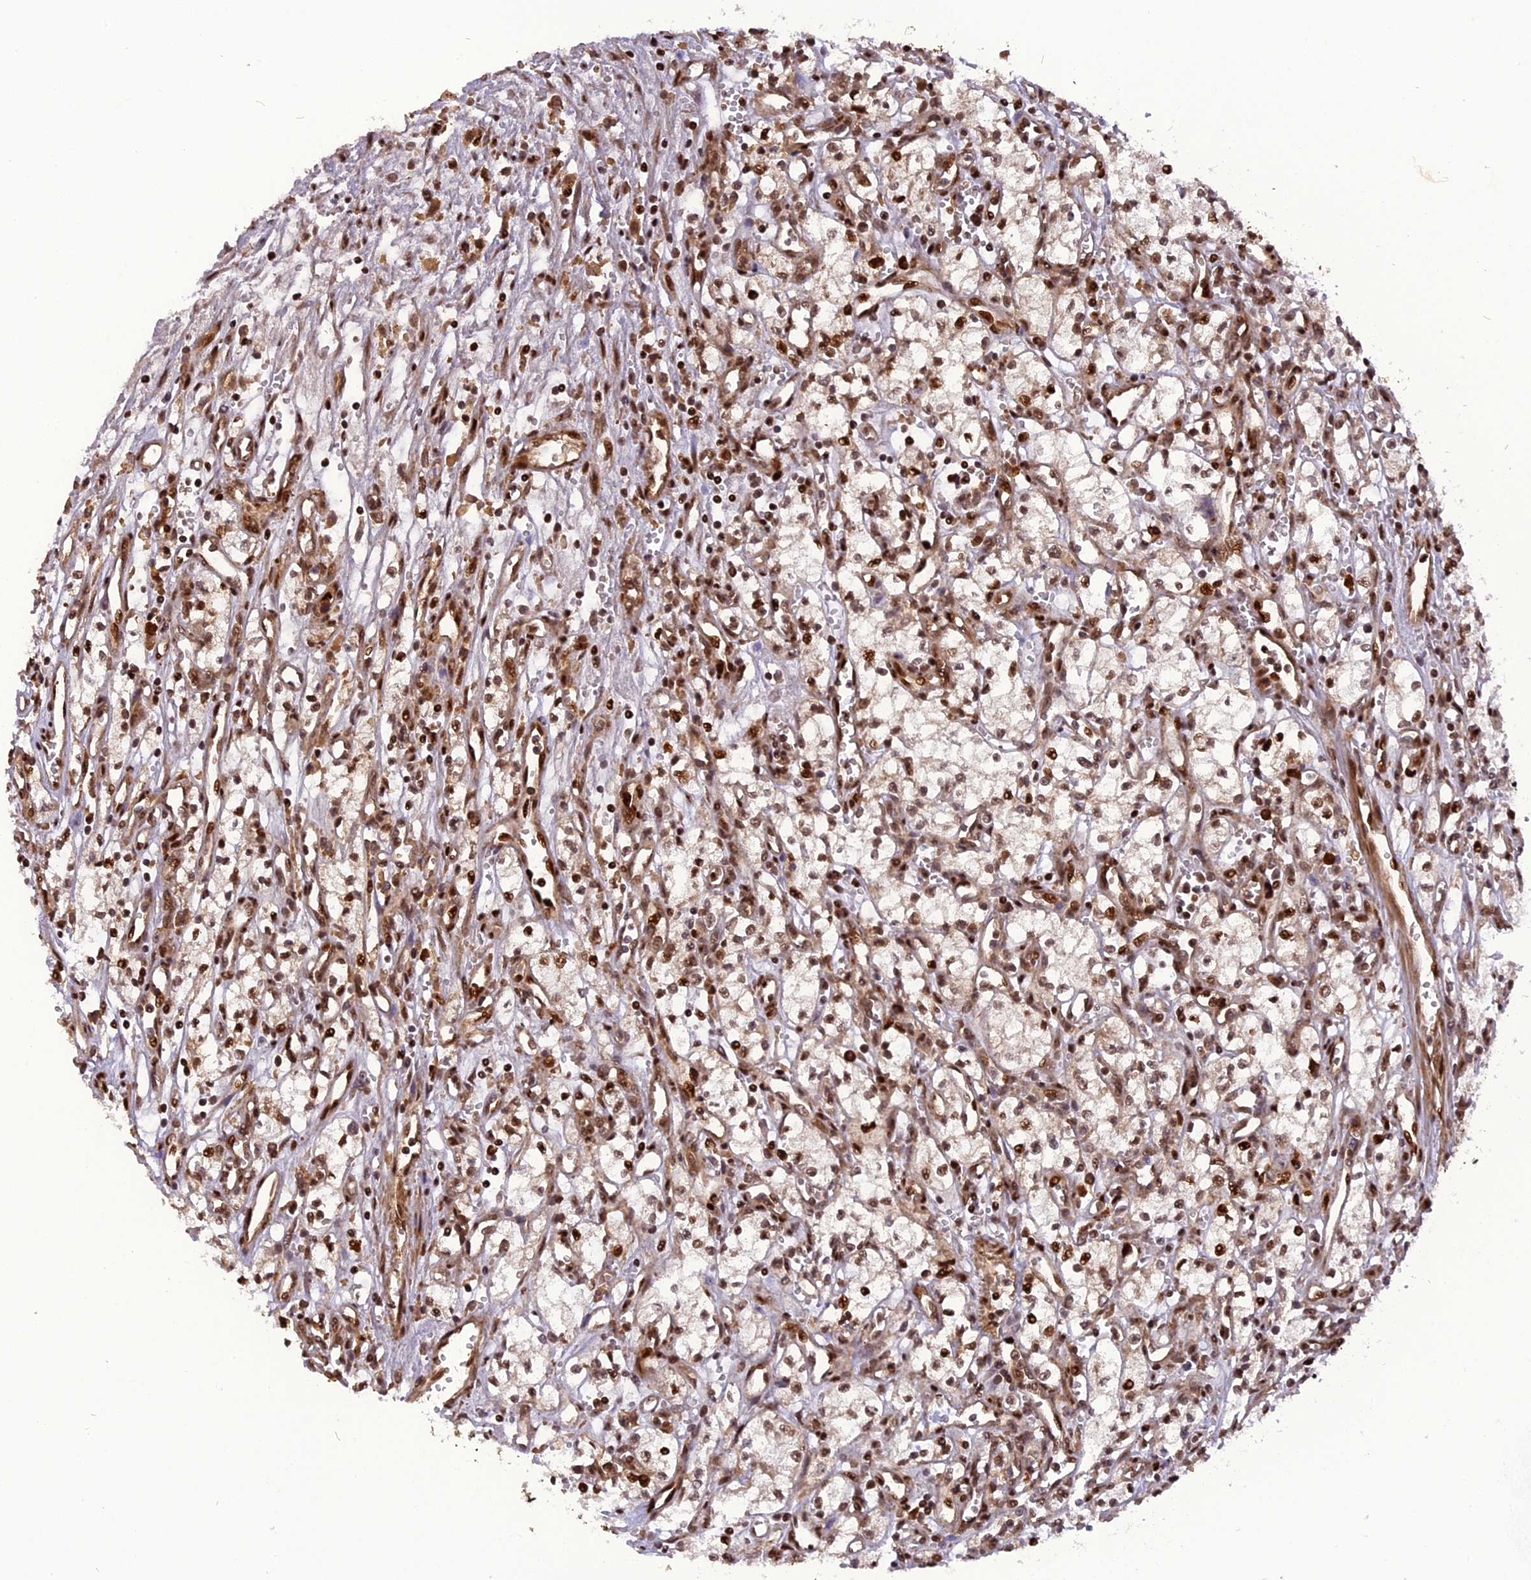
{"staining": {"intensity": "moderate", "quantity": ">75%", "location": "nuclear"}, "tissue": "renal cancer", "cell_type": "Tumor cells", "image_type": "cancer", "snomed": [{"axis": "morphology", "description": "Adenocarcinoma, NOS"}, {"axis": "topography", "description": "Kidney"}], "caption": "Renal cancer (adenocarcinoma) was stained to show a protein in brown. There is medium levels of moderate nuclear staining in about >75% of tumor cells. The staining is performed using DAB brown chromogen to label protein expression. The nuclei are counter-stained blue using hematoxylin.", "gene": "MICALL1", "patient": {"sex": "male", "age": 59}}